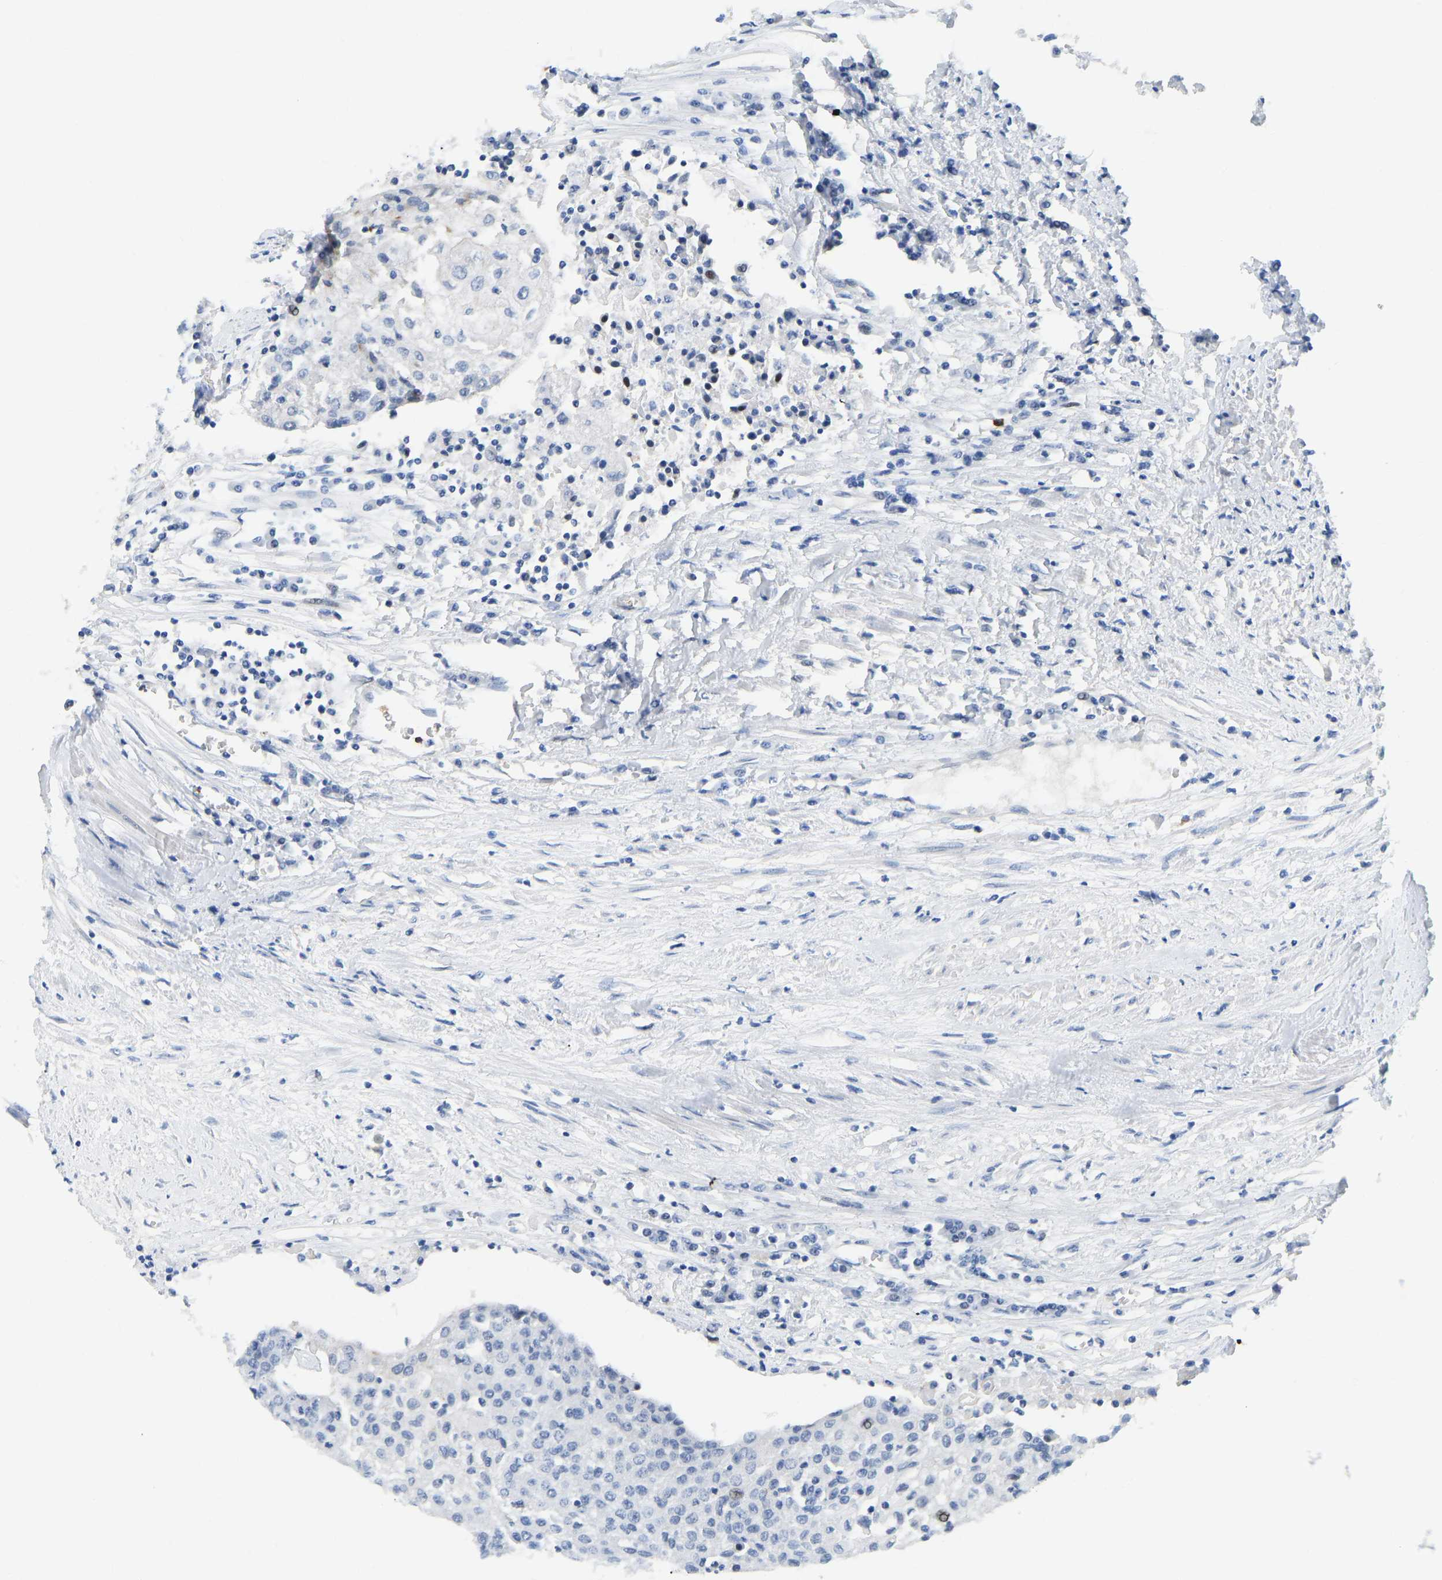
{"staining": {"intensity": "negative", "quantity": "none", "location": "none"}, "tissue": "urothelial cancer", "cell_type": "Tumor cells", "image_type": "cancer", "snomed": [{"axis": "morphology", "description": "Urothelial carcinoma, High grade"}, {"axis": "topography", "description": "Urinary bladder"}], "caption": "A high-resolution micrograph shows immunohistochemistry staining of urothelial cancer, which displays no significant staining in tumor cells.", "gene": "HDAC5", "patient": {"sex": "female", "age": 85}}